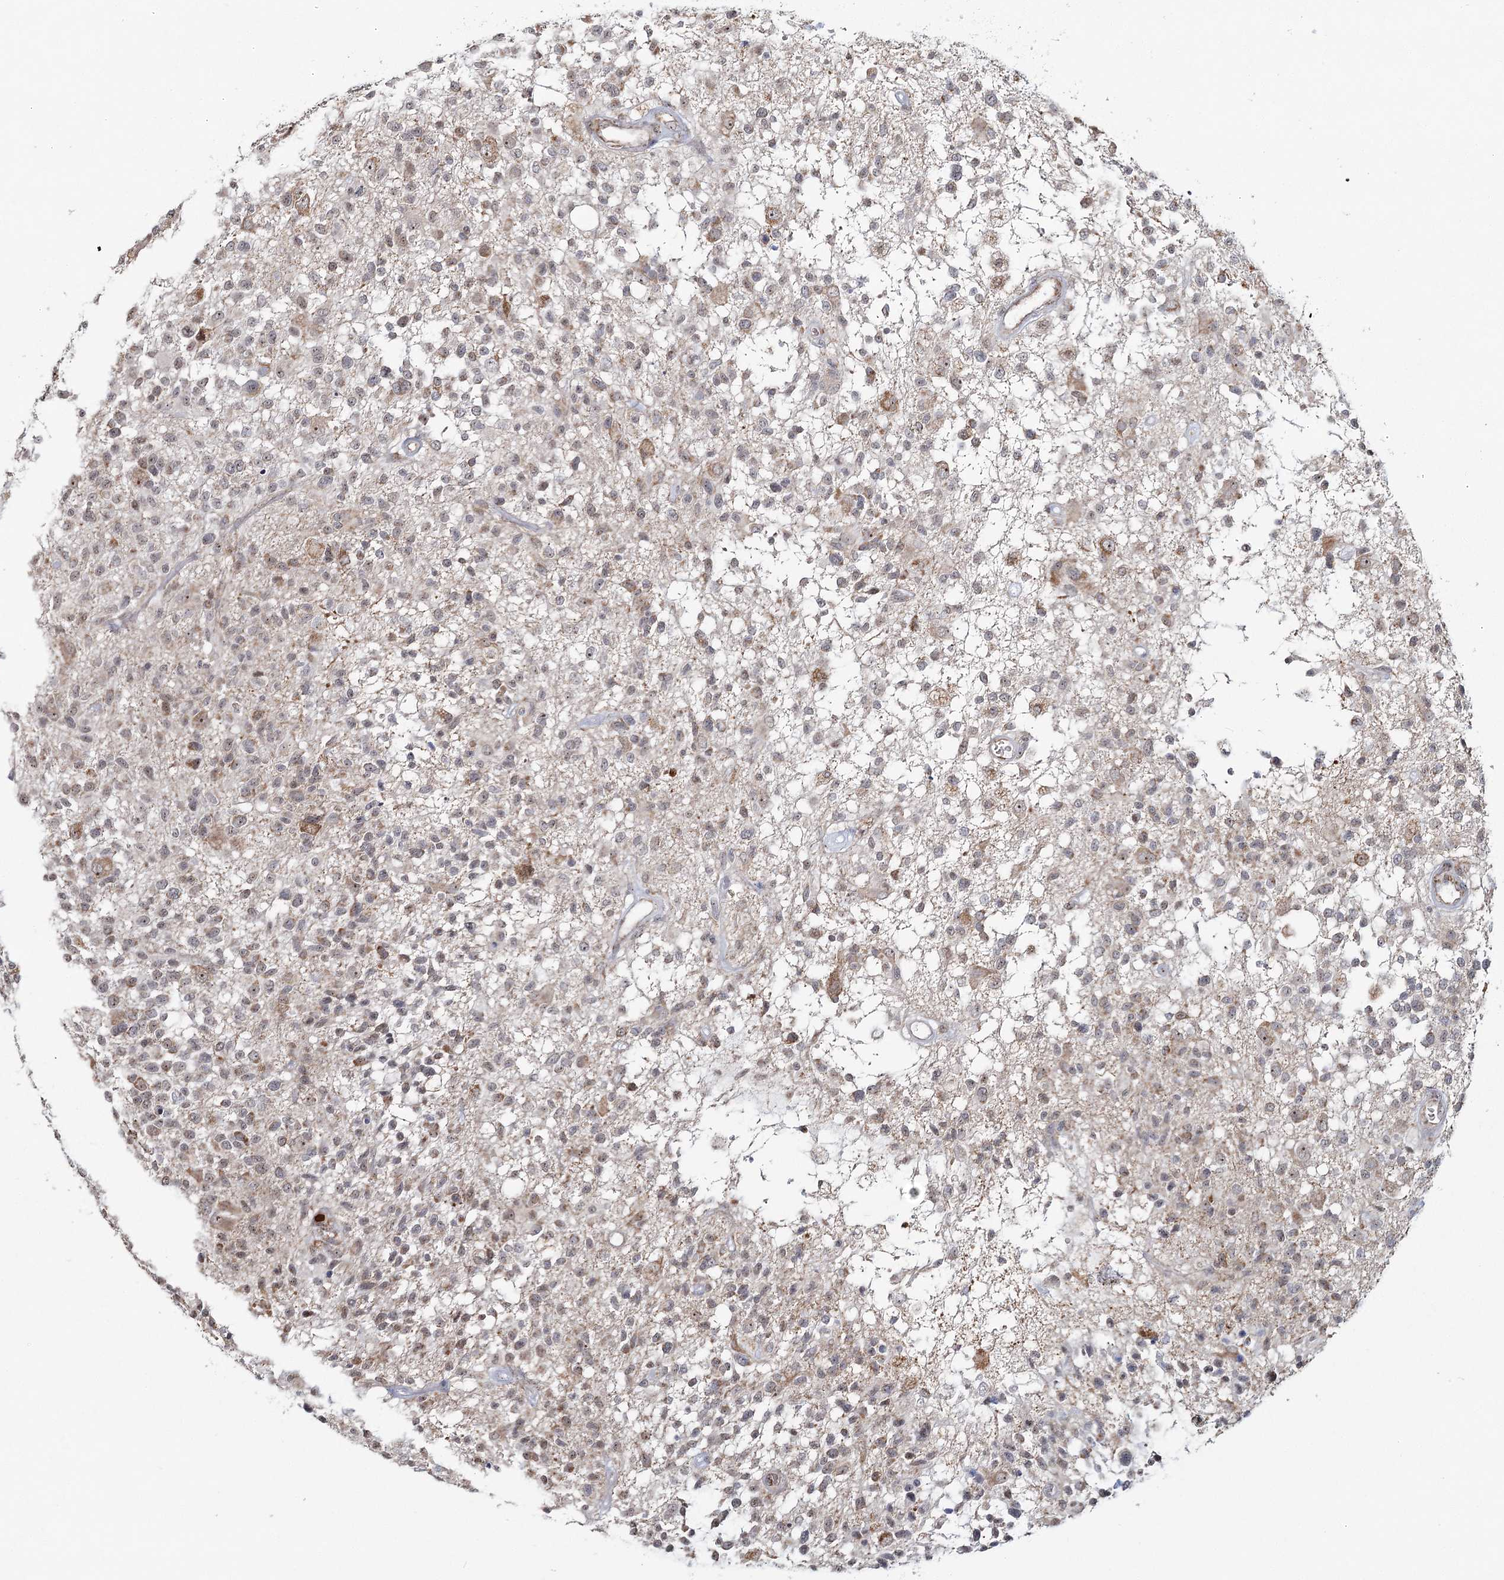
{"staining": {"intensity": "weak", "quantity": "25%-75%", "location": "cytoplasmic/membranous"}, "tissue": "glioma", "cell_type": "Tumor cells", "image_type": "cancer", "snomed": [{"axis": "morphology", "description": "Glioma, malignant, High grade"}, {"axis": "morphology", "description": "Glioblastoma, NOS"}, {"axis": "topography", "description": "Brain"}], "caption": "Glioma stained with a brown dye exhibits weak cytoplasmic/membranous positive expression in approximately 25%-75% of tumor cells.", "gene": "ATAD1", "patient": {"sex": "male", "age": 60}}